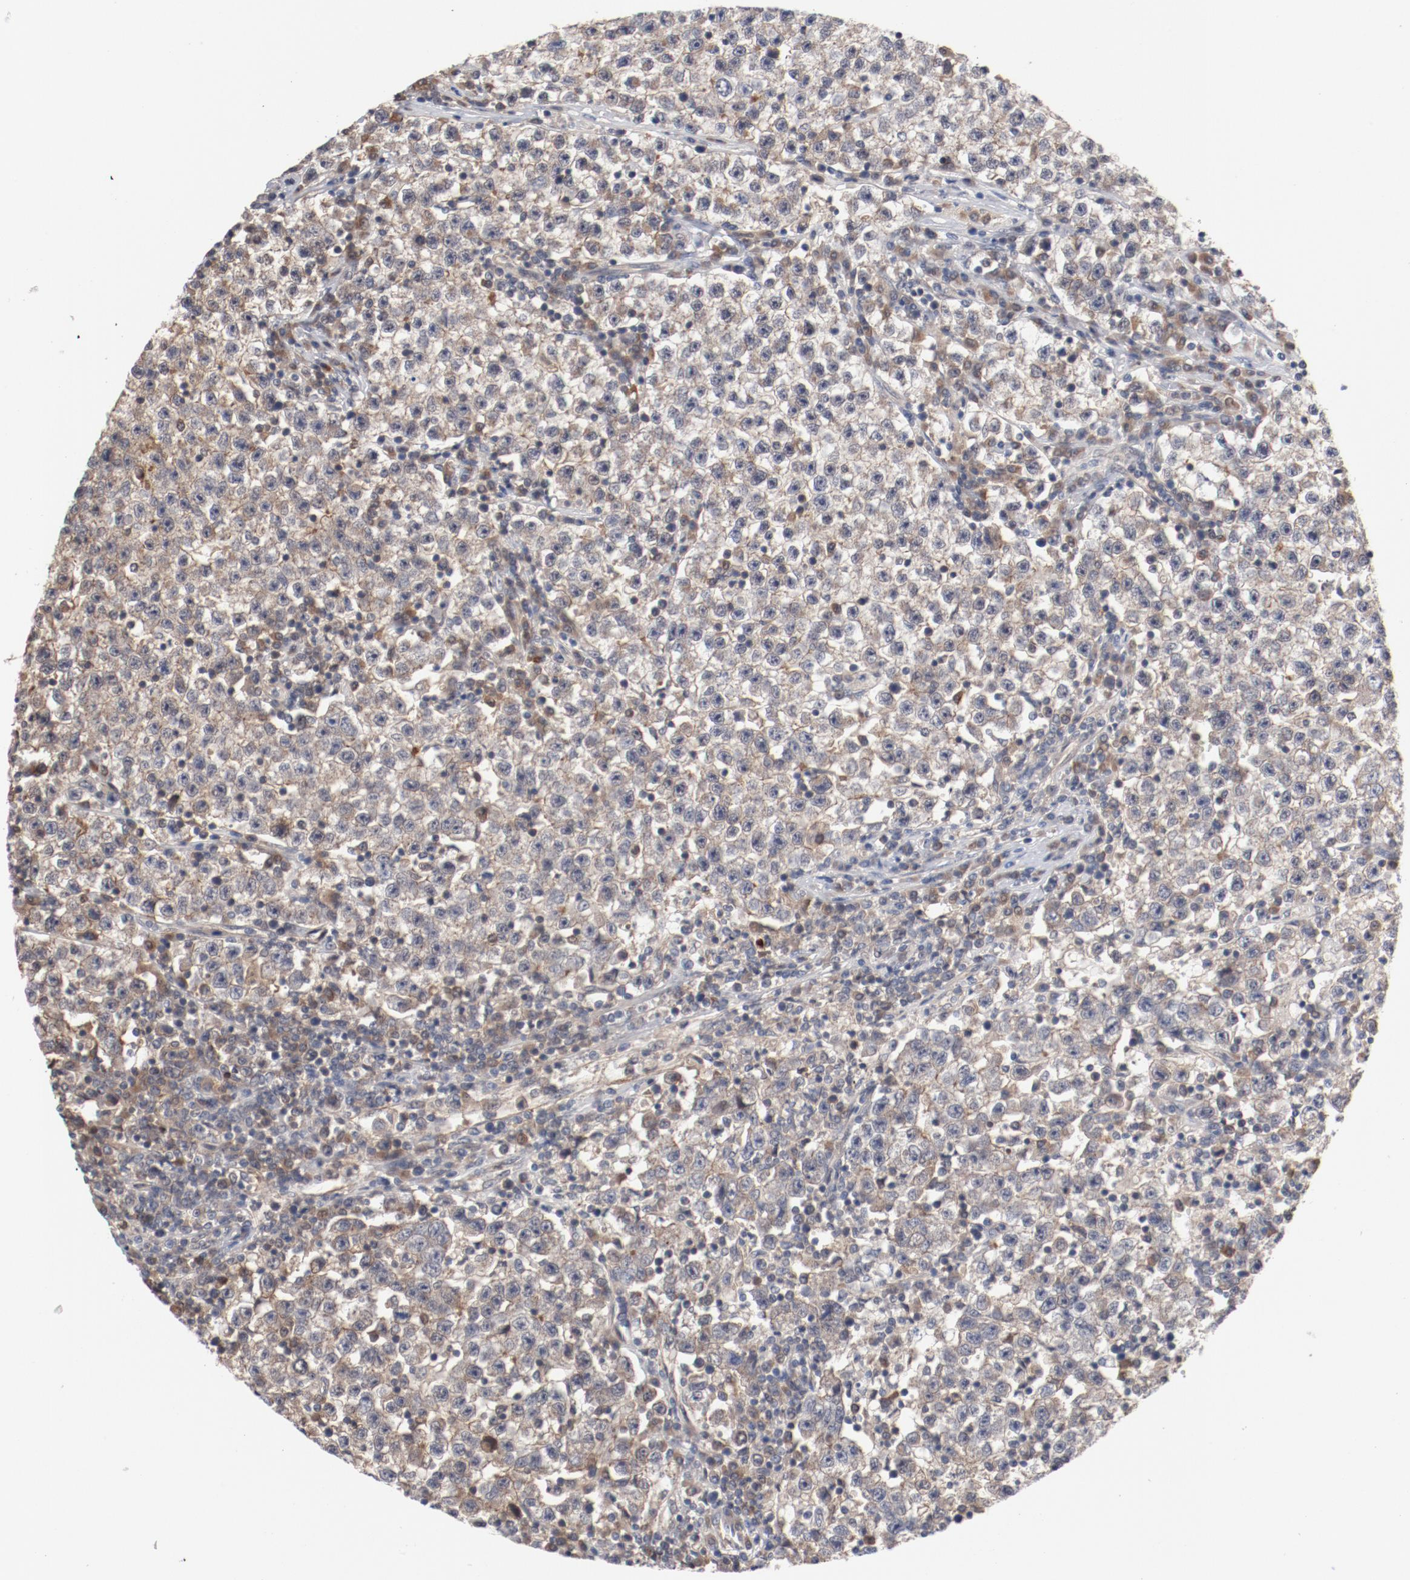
{"staining": {"intensity": "moderate", "quantity": ">75%", "location": "cytoplasmic/membranous"}, "tissue": "testis cancer", "cell_type": "Tumor cells", "image_type": "cancer", "snomed": [{"axis": "morphology", "description": "Seminoma, NOS"}, {"axis": "topography", "description": "Testis"}], "caption": "Testis cancer (seminoma) stained with a protein marker displays moderate staining in tumor cells.", "gene": "PITPNM2", "patient": {"sex": "male", "age": 22}}